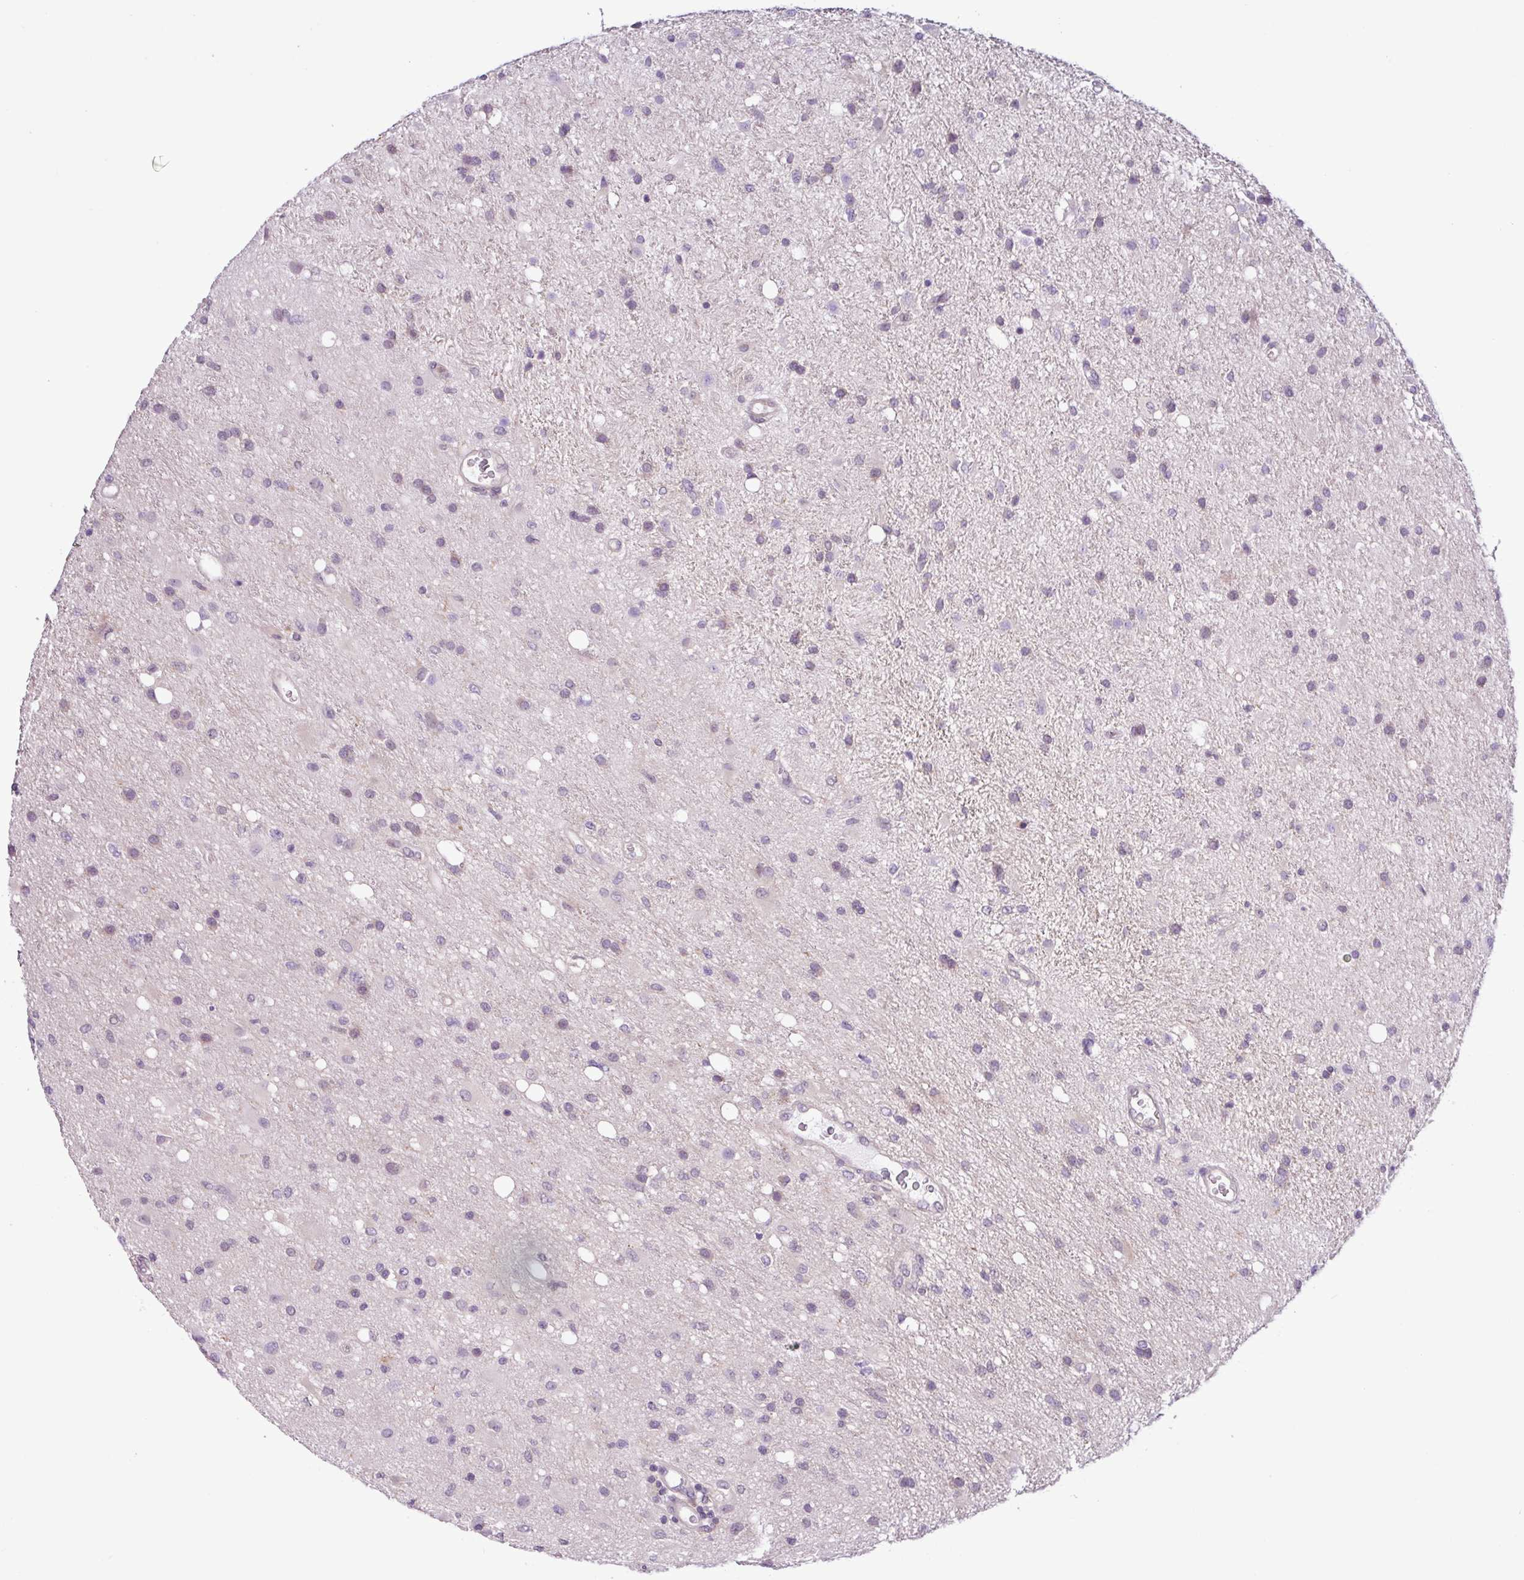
{"staining": {"intensity": "weak", "quantity": "<25%", "location": "nuclear"}, "tissue": "glioma", "cell_type": "Tumor cells", "image_type": "cancer", "snomed": [{"axis": "morphology", "description": "Glioma, malignant, High grade"}, {"axis": "topography", "description": "Brain"}], "caption": "DAB immunohistochemical staining of glioma shows no significant staining in tumor cells. Nuclei are stained in blue.", "gene": "TONSL", "patient": {"sex": "male", "age": 67}}